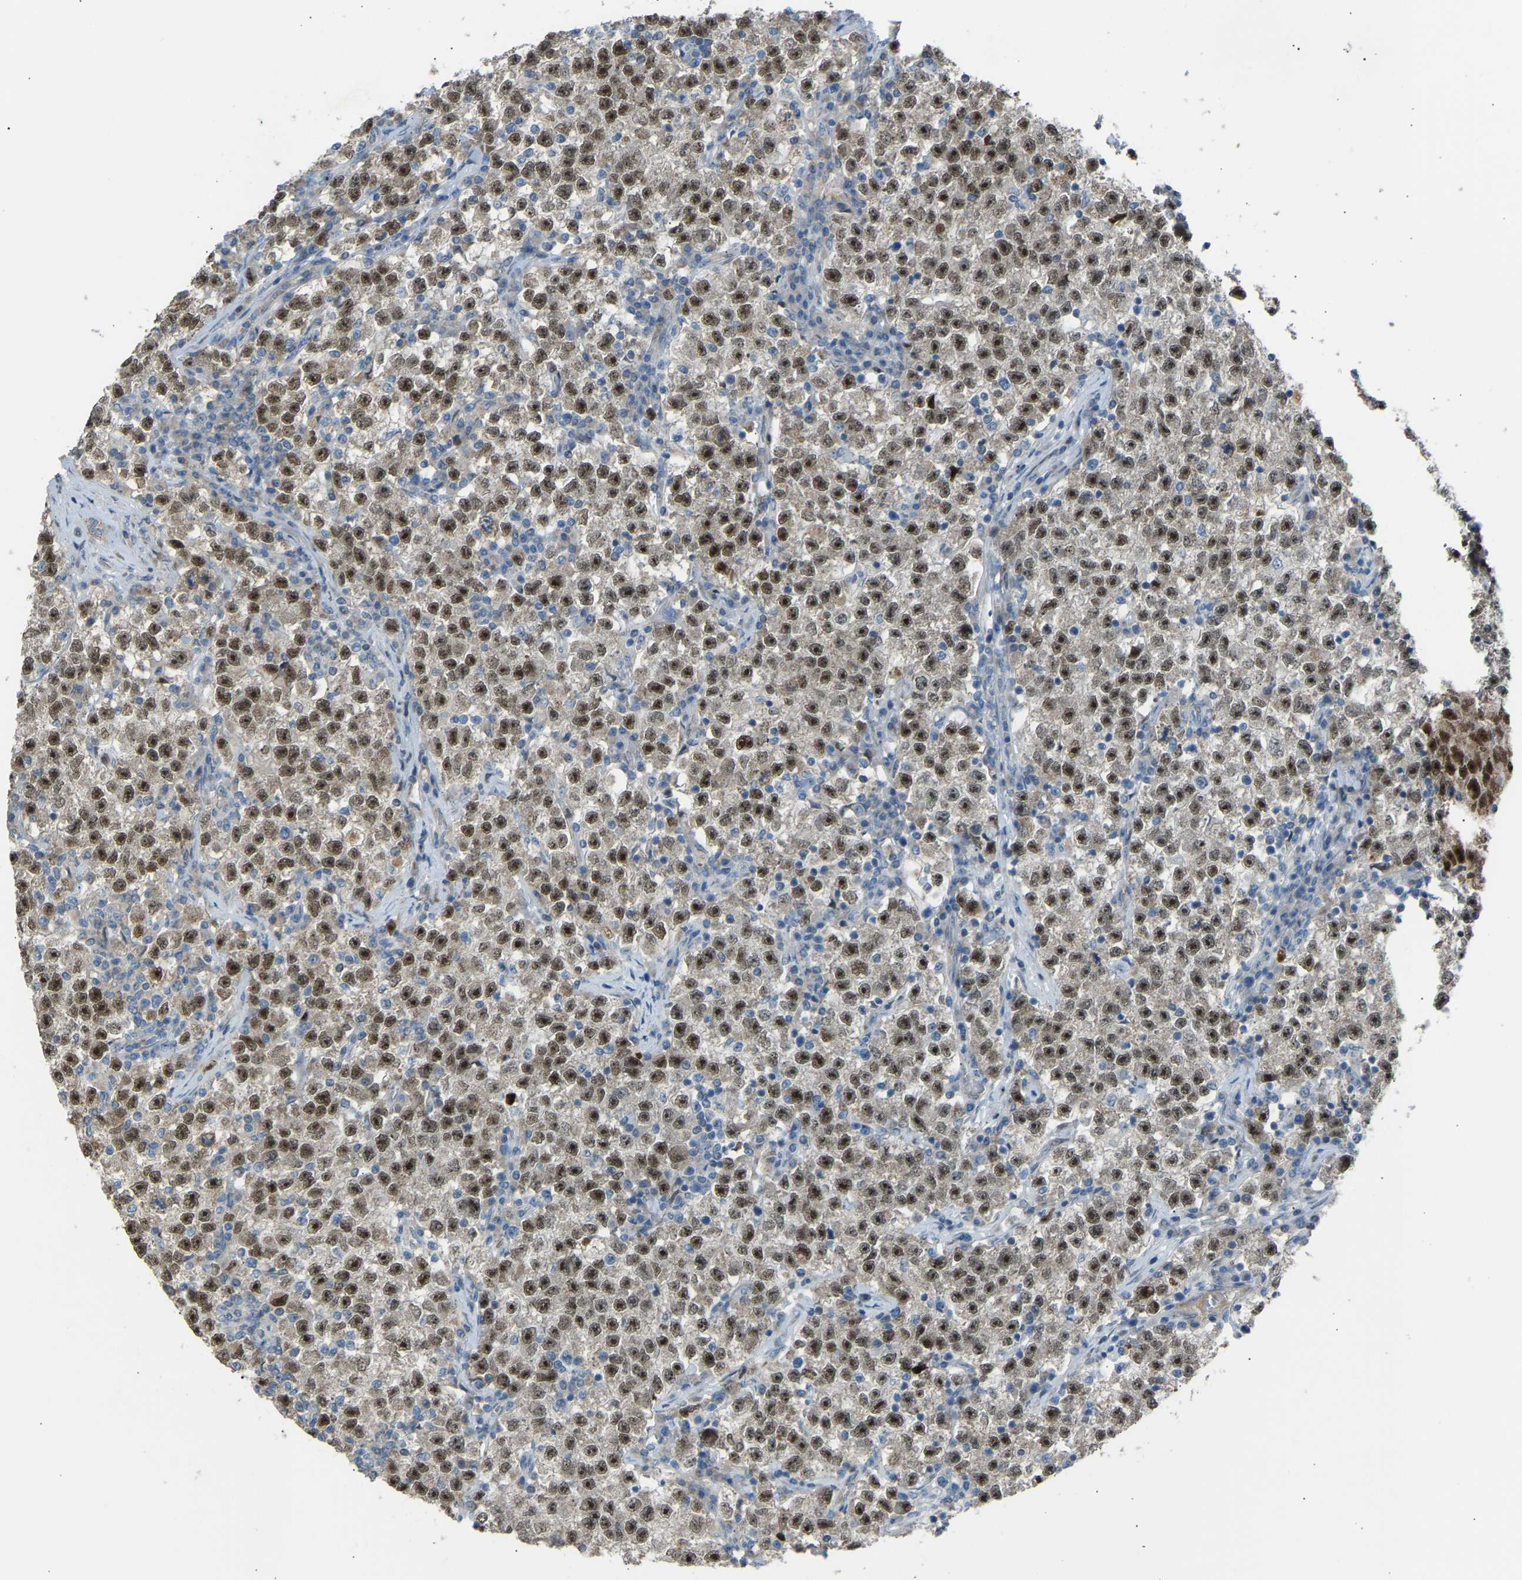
{"staining": {"intensity": "strong", "quantity": ">75%", "location": "nuclear"}, "tissue": "testis cancer", "cell_type": "Tumor cells", "image_type": "cancer", "snomed": [{"axis": "morphology", "description": "Seminoma, NOS"}, {"axis": "topography", "description": "Testis"}], "caption": "This is a photomicrograph of IHC staining of testis seminoma, which shows strong staining in the nuclear of tumor cells.", "gene": "VPS41", "patient": {"sex": "male", "age": 22}}